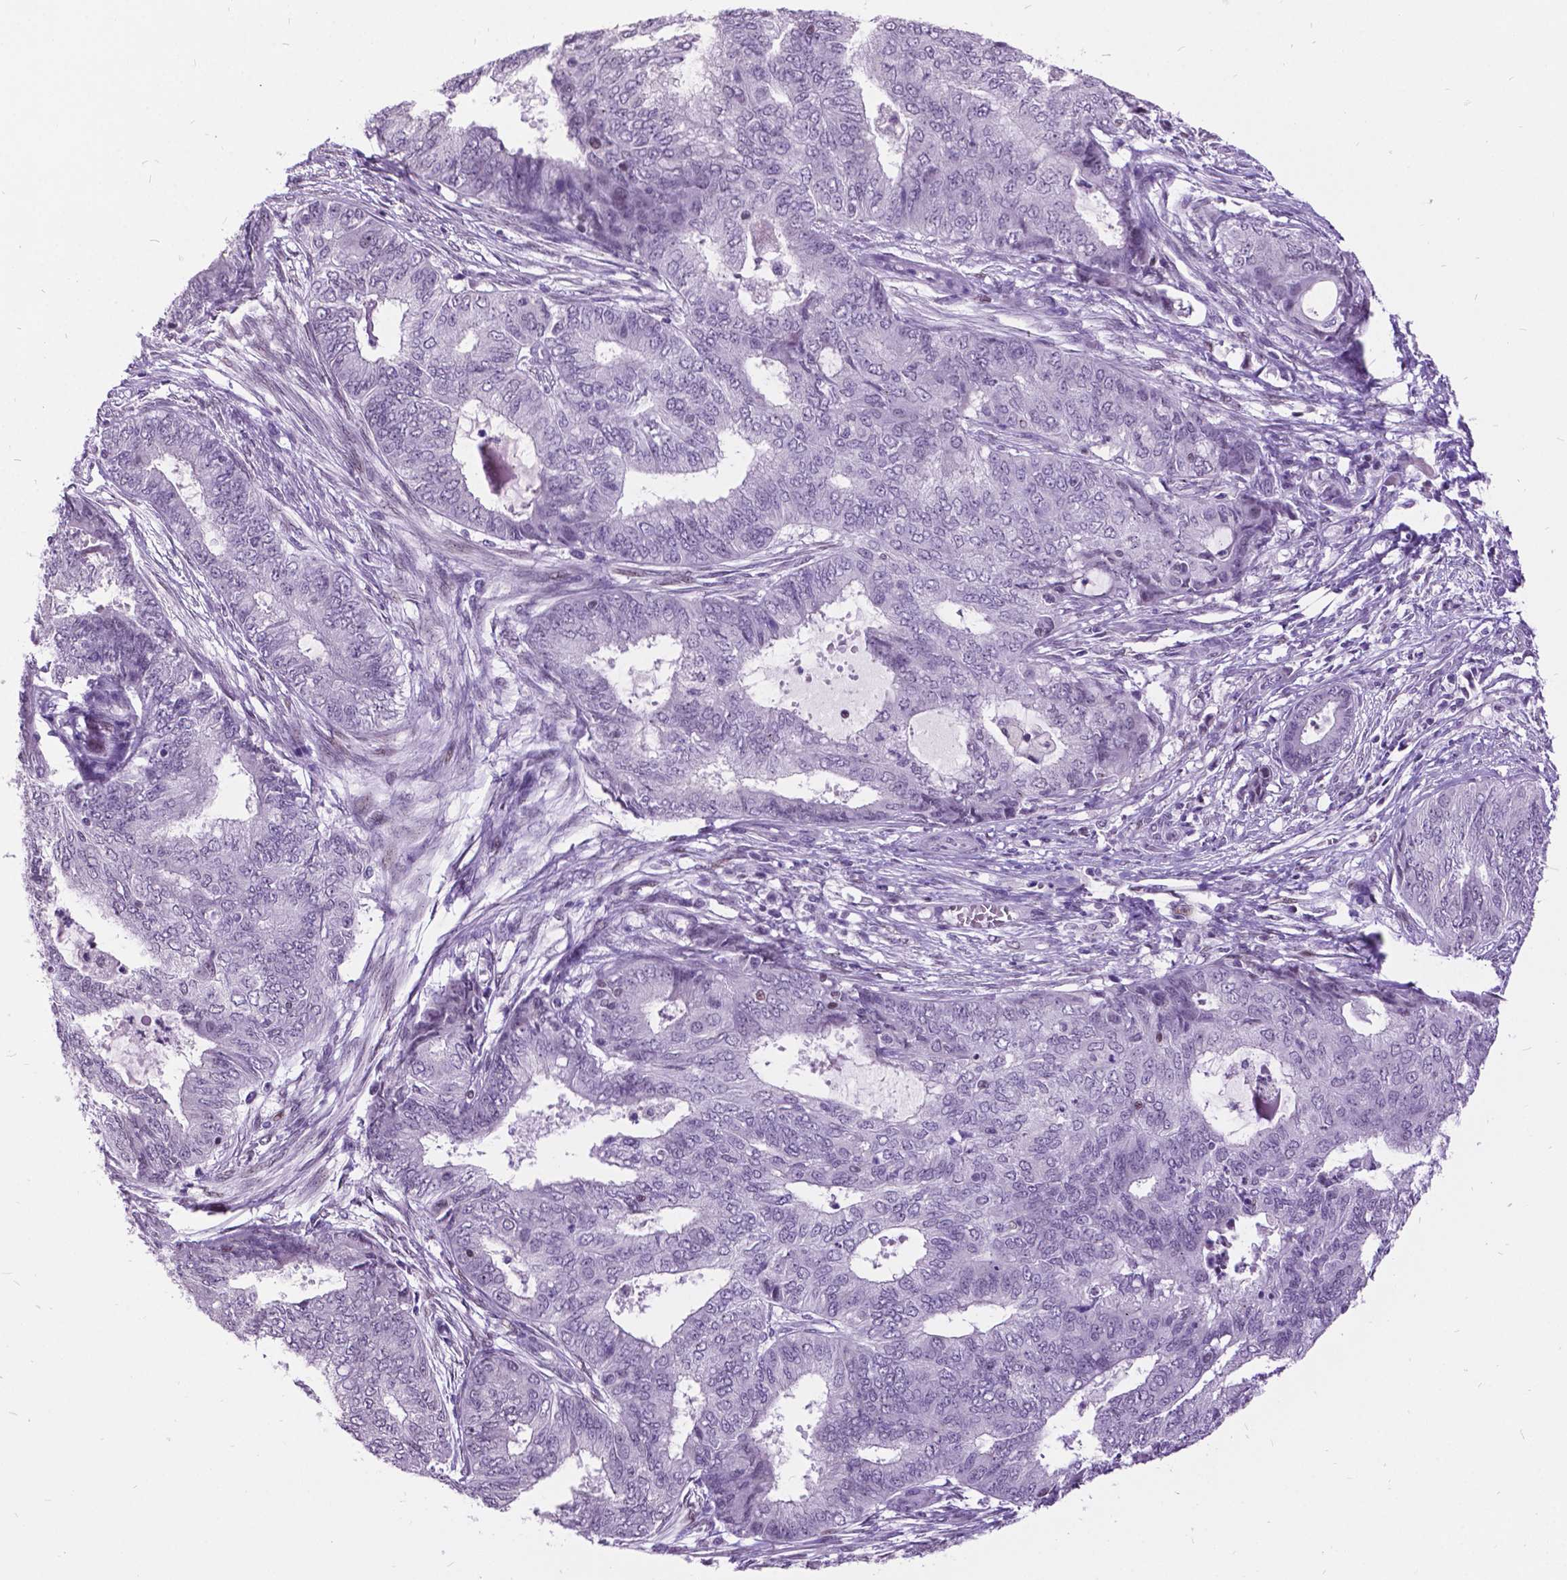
{"staining": {"intensity": "negative", "quantity": "none", "location": "none"}, "tissue": "endometrial cancer", "cell_type": "Tumor cells", "image_type": "cancer", "snomed": [{"axis": "morphology", "description": "Adenocarcinoma, NOS"}, {"axis": "topography", "description": "Endometrium"}], "caption": "Endometrial cancer stained for a protein using IHC exhibits no positivity tumor cells.", "gene": "DPF3", "patient": {"sex": "female", "age": 62}}